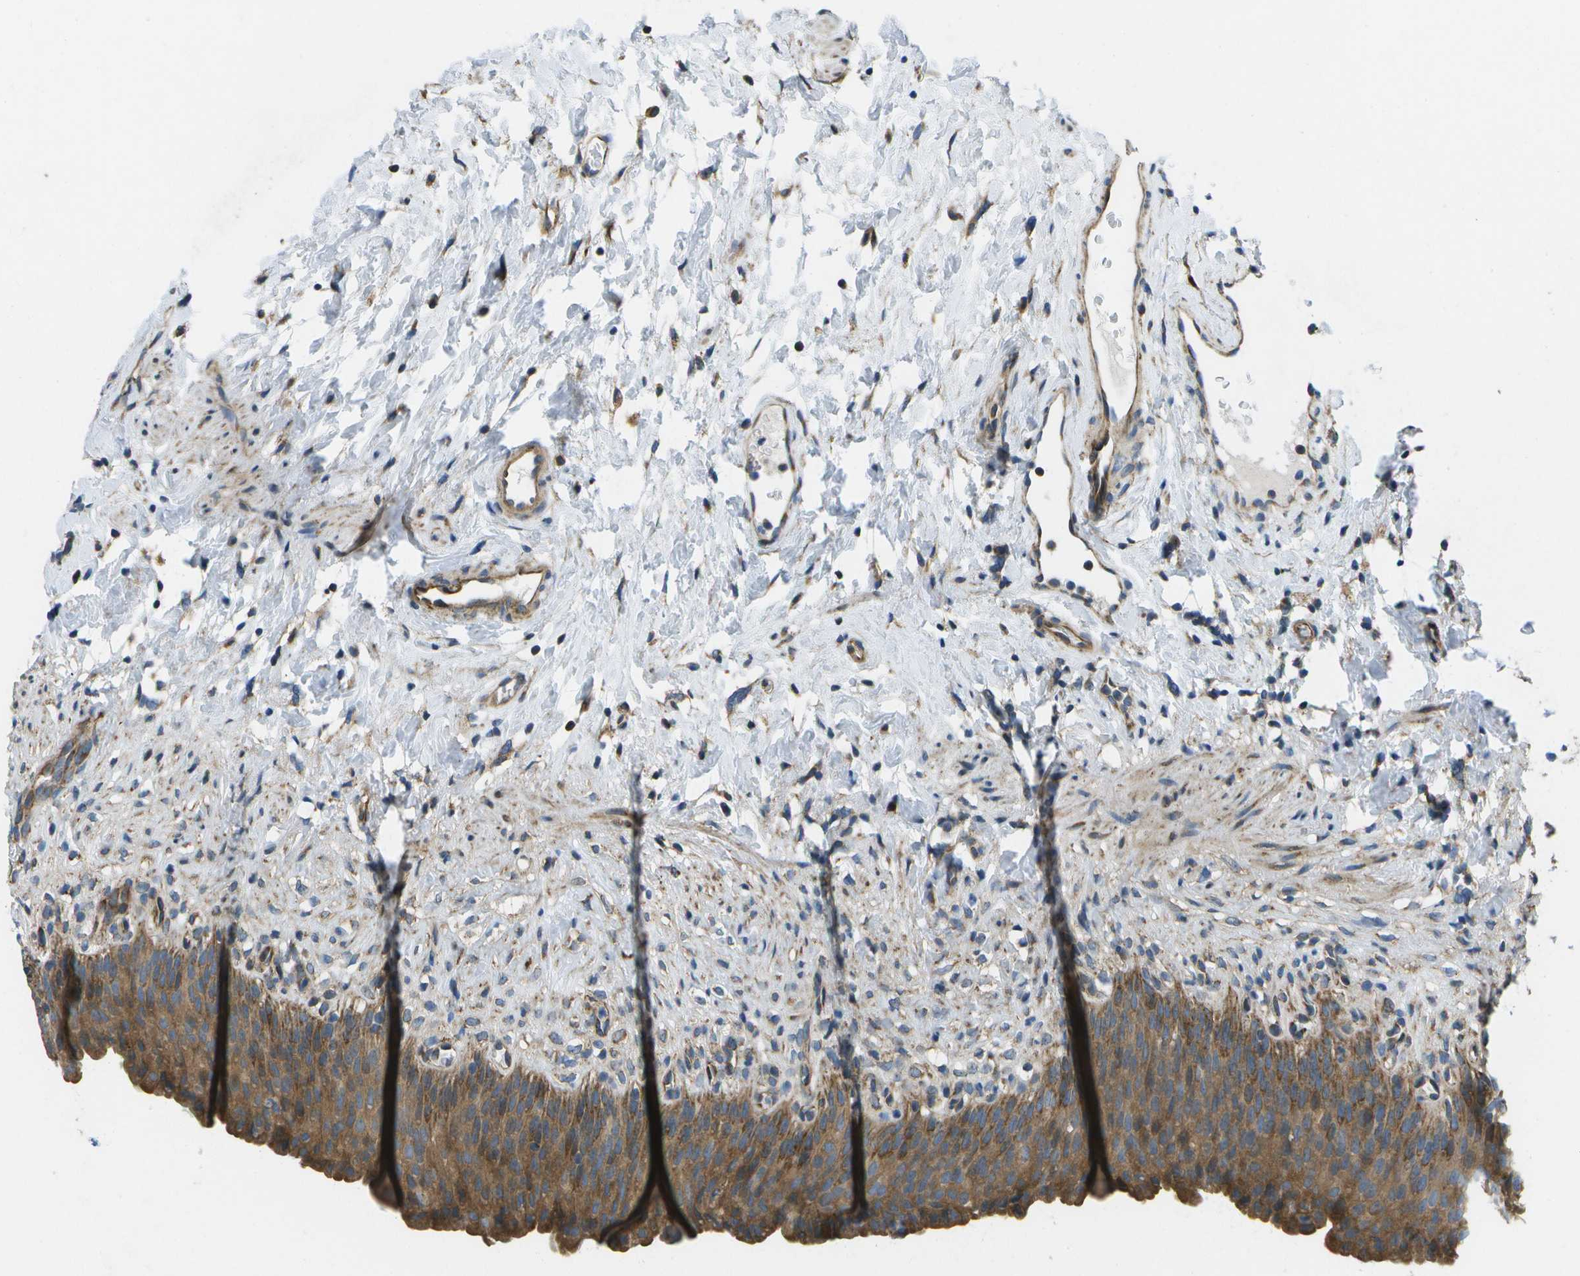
{"staining": {"intensity": "moderate", "quantity": ">75%", "location": "cytoplasmic/membranous"}, "tissue": "urinary bladder", "cell_type": "Urothelial cells", "image_type": "normal", "snomed": [{"axis": "morphology", "description": "Normal tissue, NOS"}, {"axis": "topography", "description": "Urinary bladder"}], "caption": "Immunohistochemistry of benign human urinary bladder demonstrates medium levels of moderate cytoplasmic/membranous expression in about >75% of urothelial cells.", "gene": "MVK", "patient": {"sex": "female", "age": 79}}